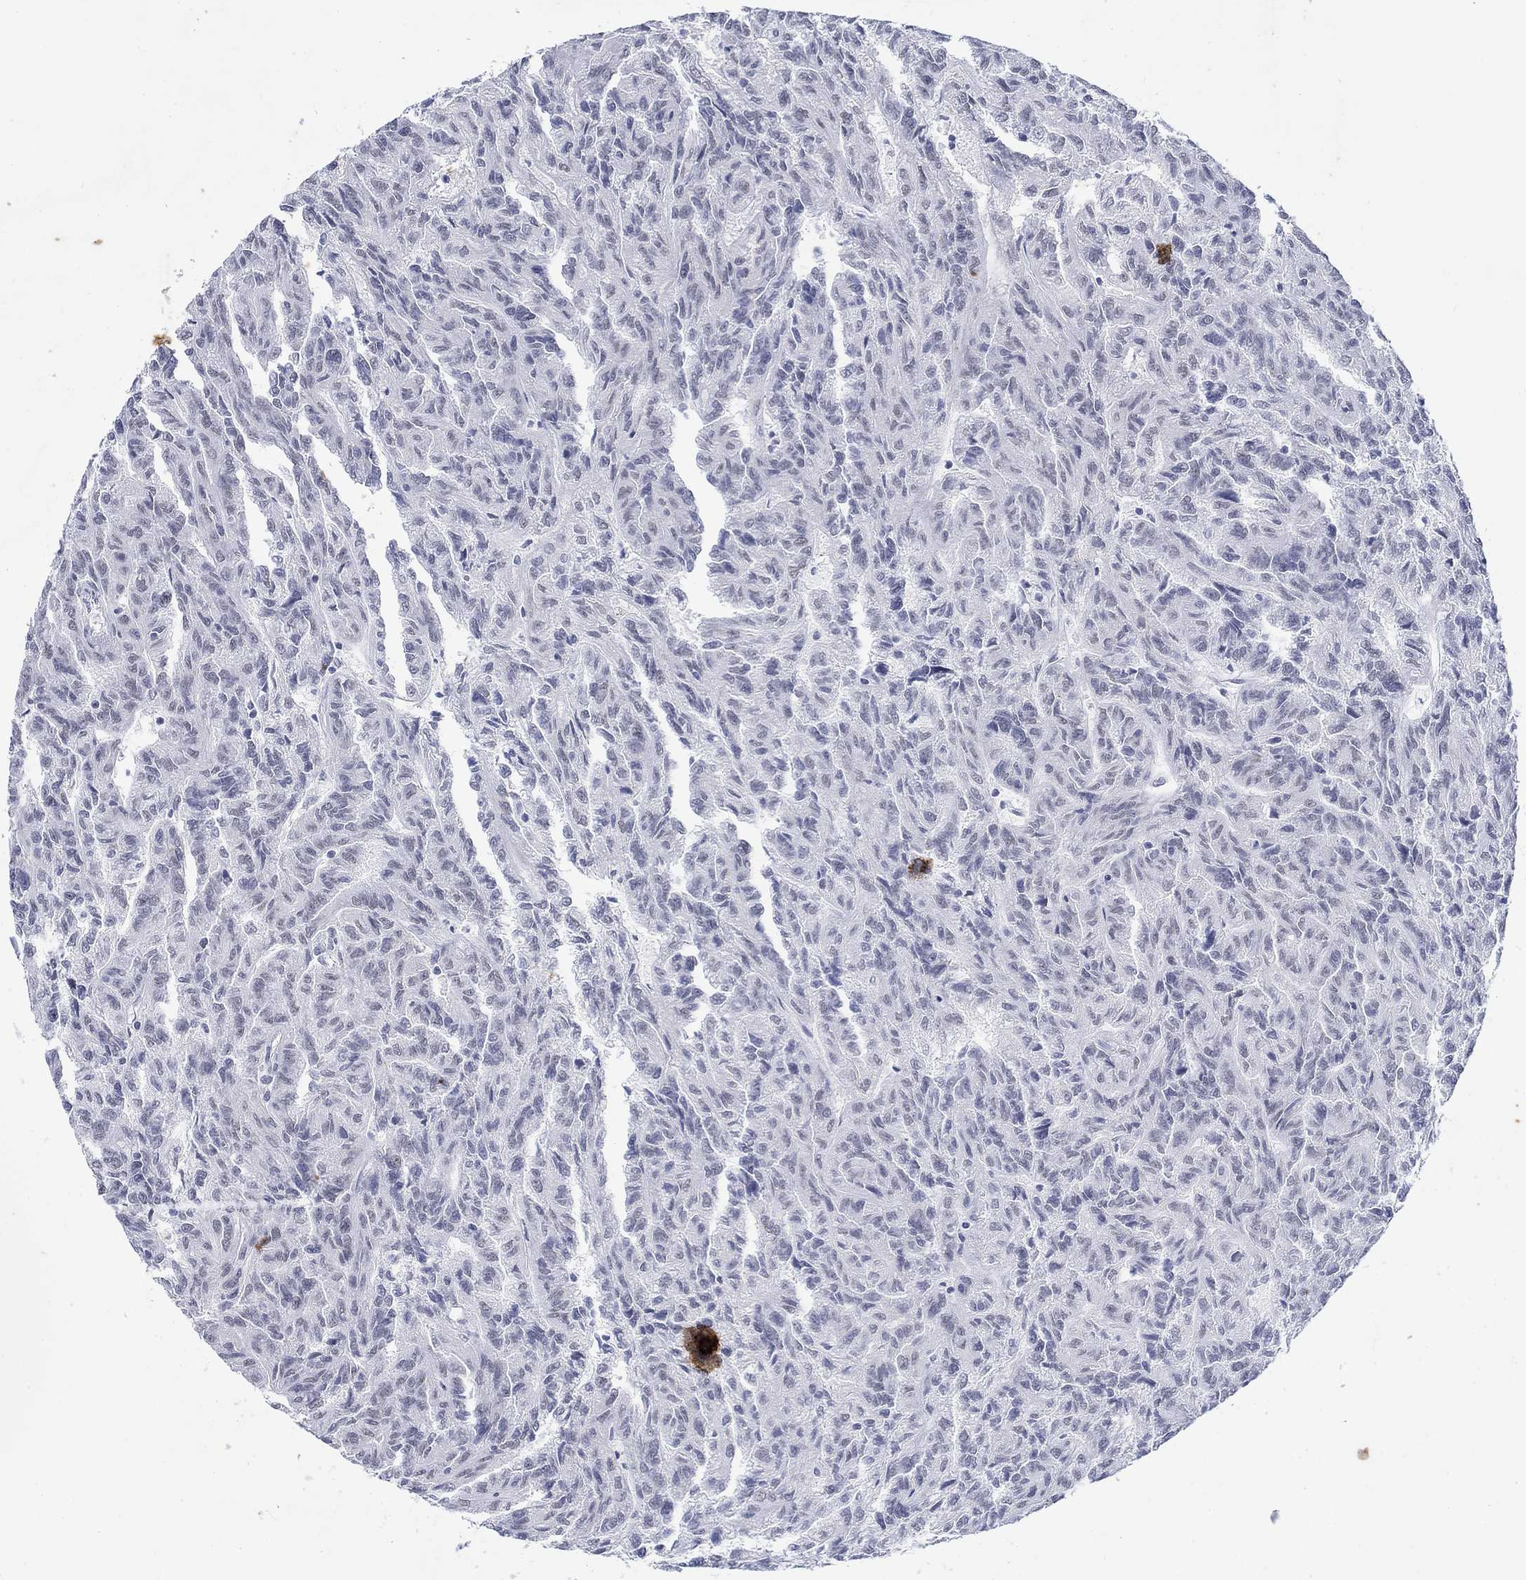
{"staining": {"intensity": "negative", "quantity": "none", "location": "none"}, "tissue": "renal cancer", "cell_type": "Tumor cells", "image_type": "cancer", "snomed": [{"axis": "morphology", "description": "Adenocarcinoma, NOS"}, {"axis": "topography", "description": "Kidney"}], "caption": "Histopathology image shows no protein staining in tumor cells of adenocarcinoma (renal) tissue.", "gene": "KRT76", "patient": {"sex": "male", "age": 79}}